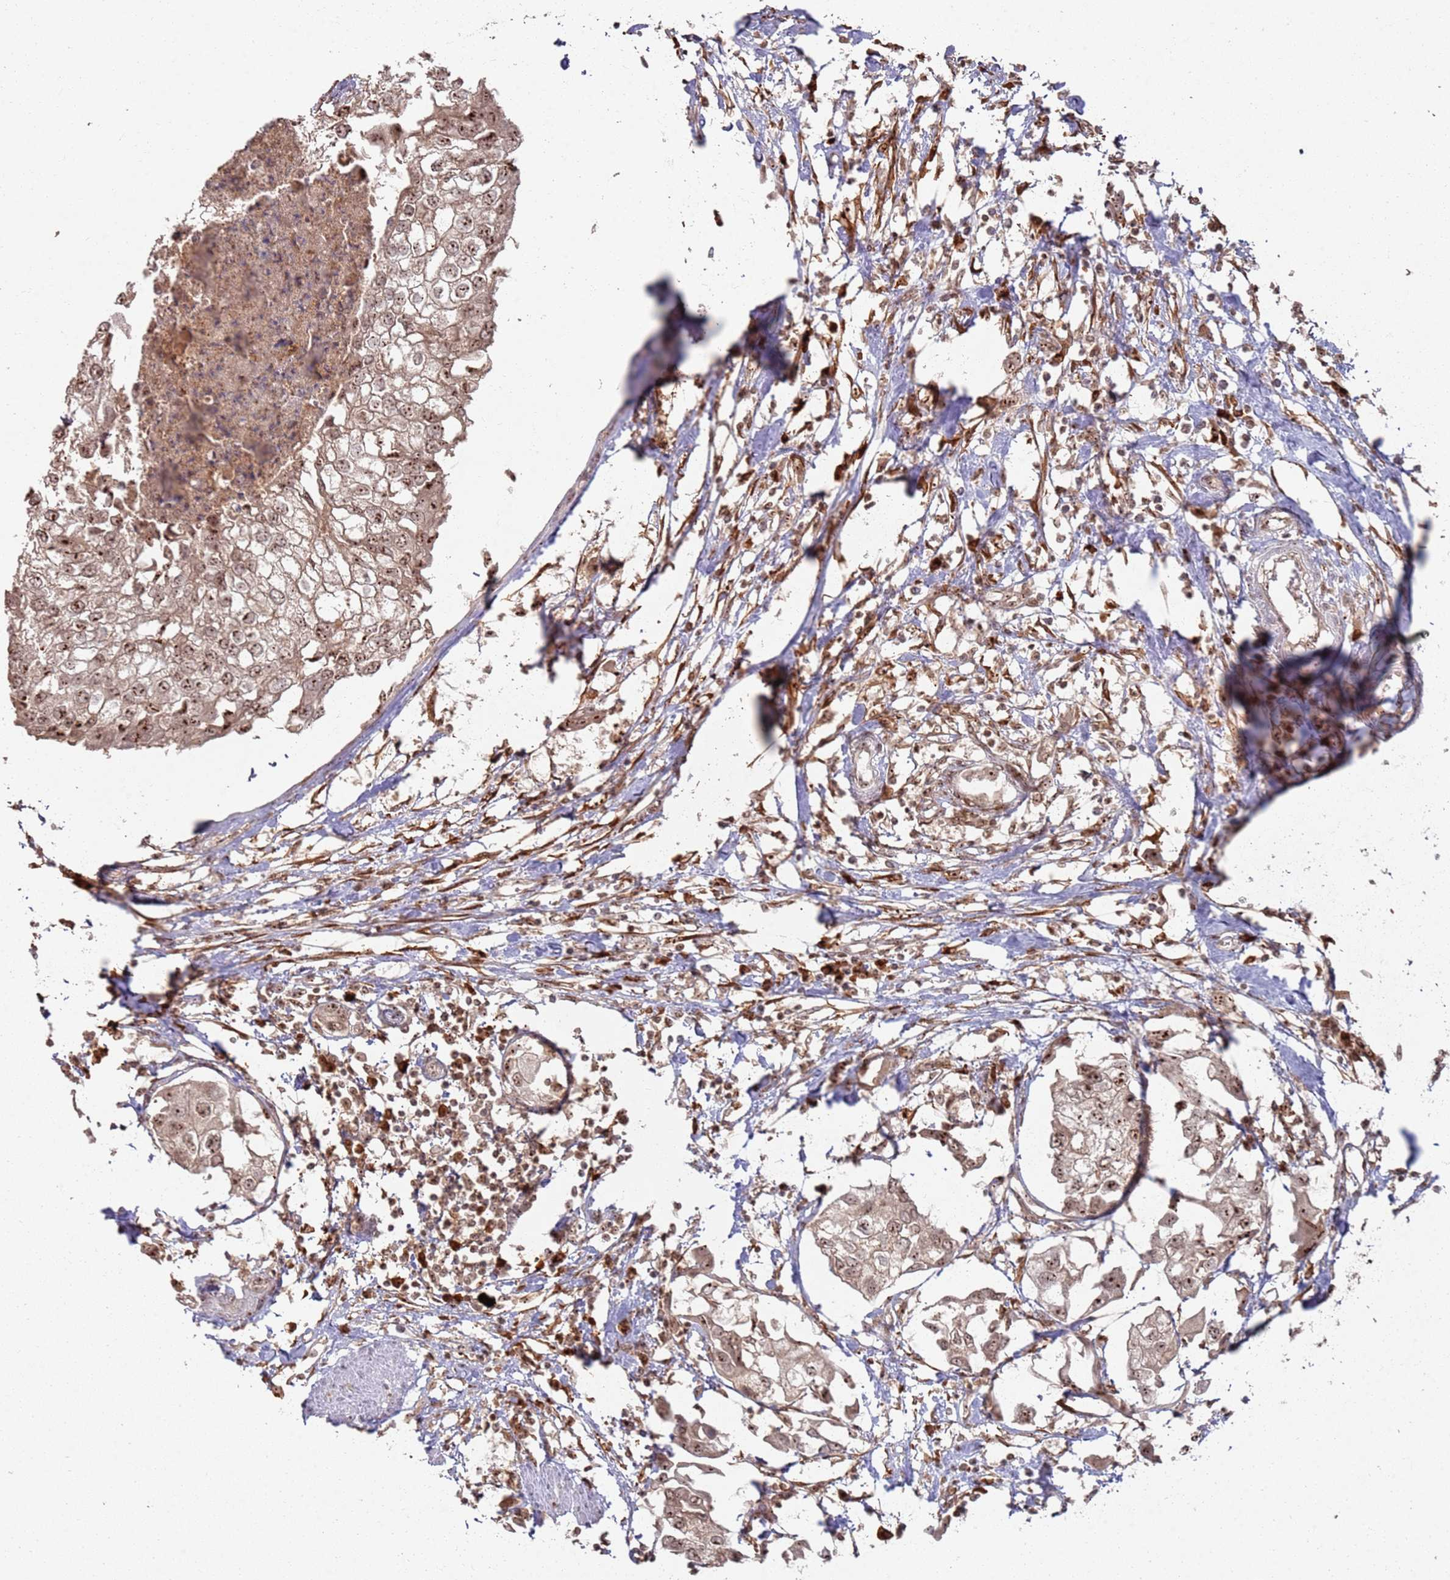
{"staining": {"intensity": "moderate", "quantity": ">75%", "location": "cytoplasmic/membranous,nuclear"}, "tissue": "urothelial cancer", "cell_type": "Tumor cells", "image_type": "cancer", "snomed": [{"axis": "morphology", "description": "Urothelial carcinoma, High grade"}, {"axis": "topography", "description": "Urinary bladder"}], "caption": "Human urothelial cancer stained for a protein (brown) exhibits moderate cytoplasmic/membranous and nuclear positive staining in about >75% of tumor cells.", "gene": "UTP11", "patient": {"sex": "male", "age": 64}}